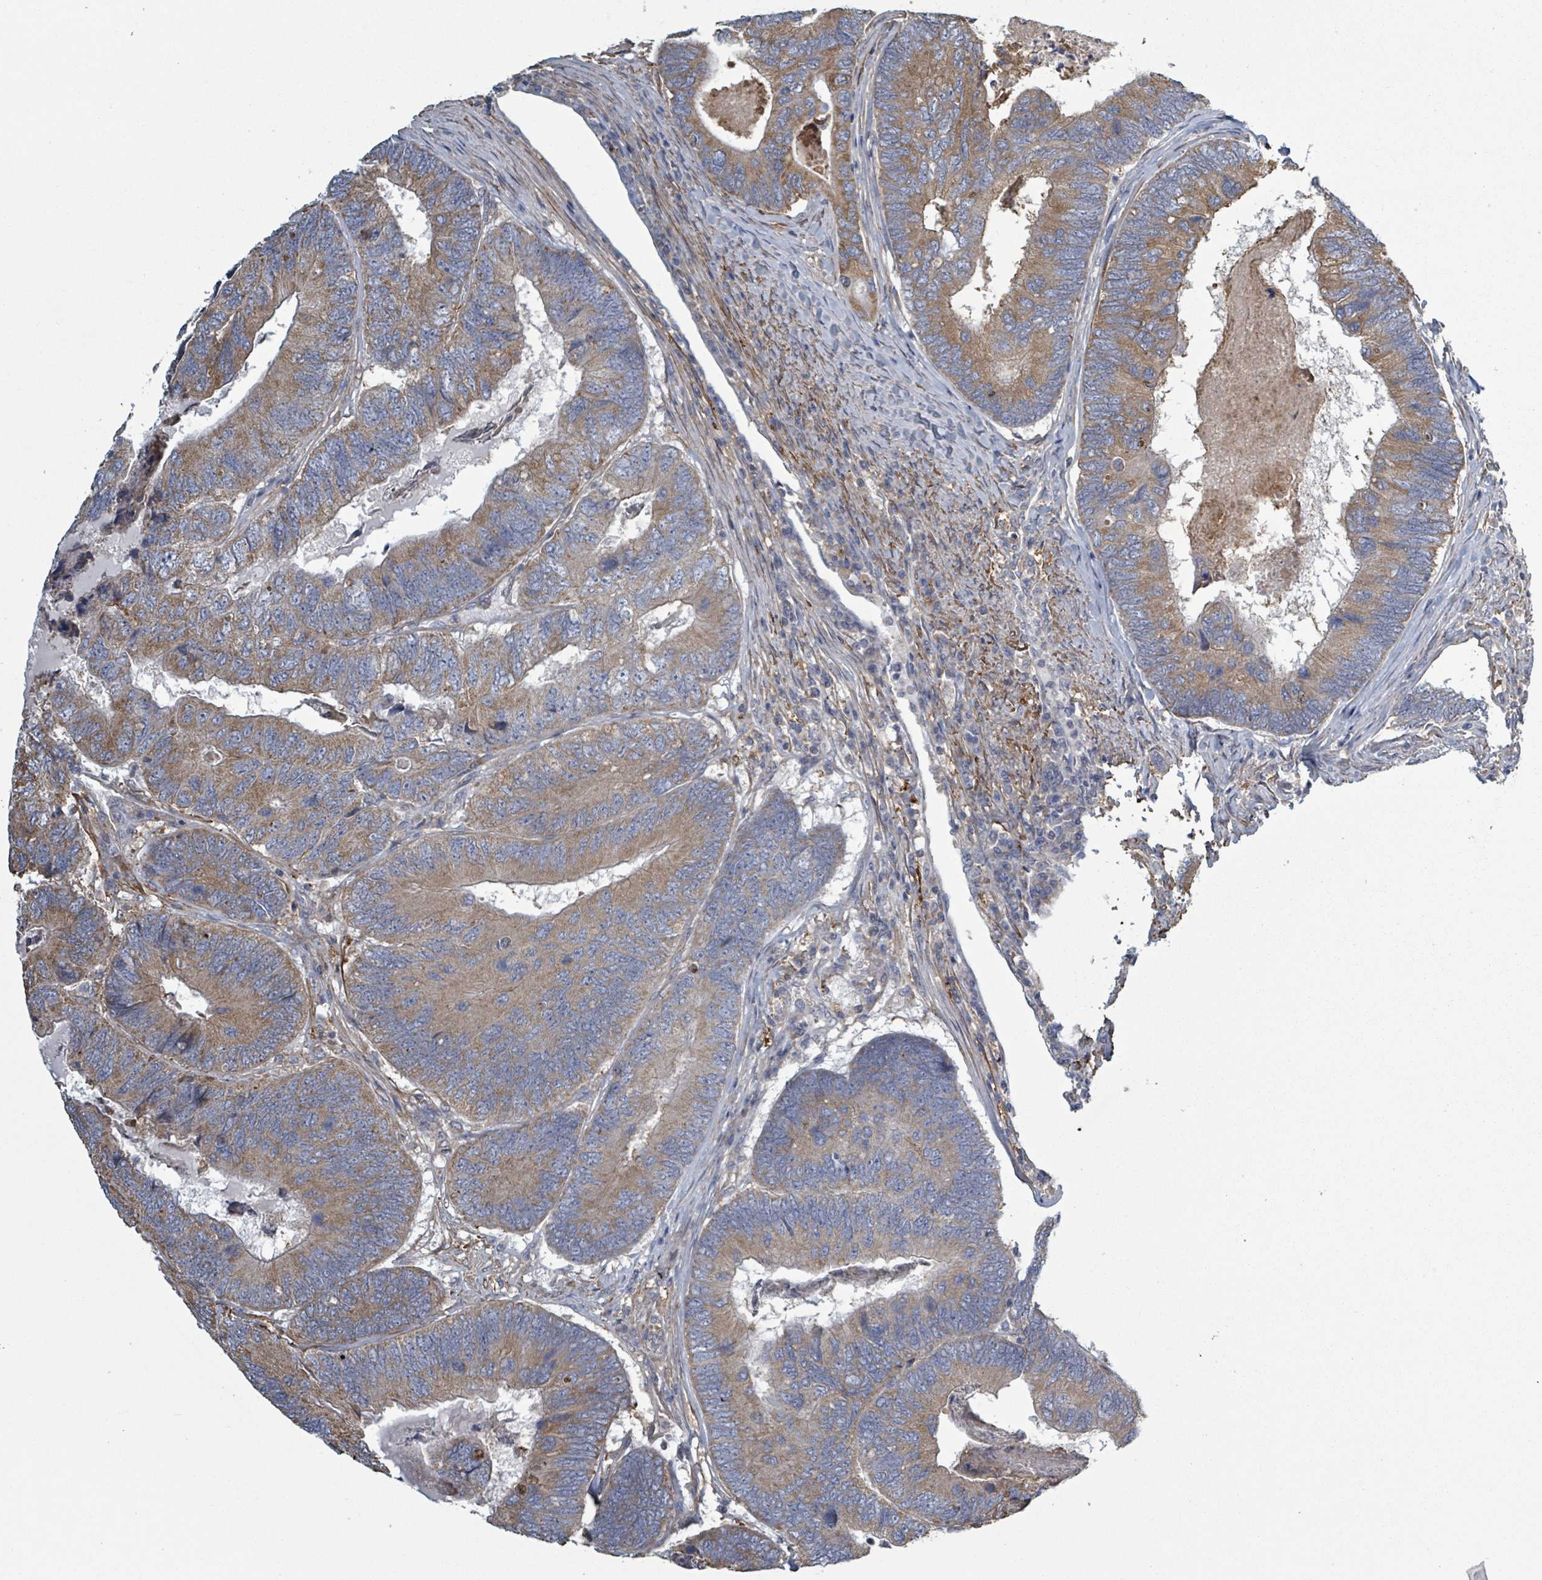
{"staining": {"intensity": "moderate", "quantity": ">75%", "location": "cytoplasmic/membranous"}, "tissue": "colorectal cancer", "cell_type": "Tumor cells", "image_type": "cancer", "snomed": [{"axis": "morphology", "description": "Adenocarcinoma, NOS"}, {"axis": "topography", "description": "Colon"}], "caption": "Adenocarcinoma (colorectal) stained with a brown dye demonstrates moderate cytoplasmic/membranous positive staining in approximately >75% of tumor cells.", "gene": "ADCK1", "patient": {"sex": "female", "age": 67}}